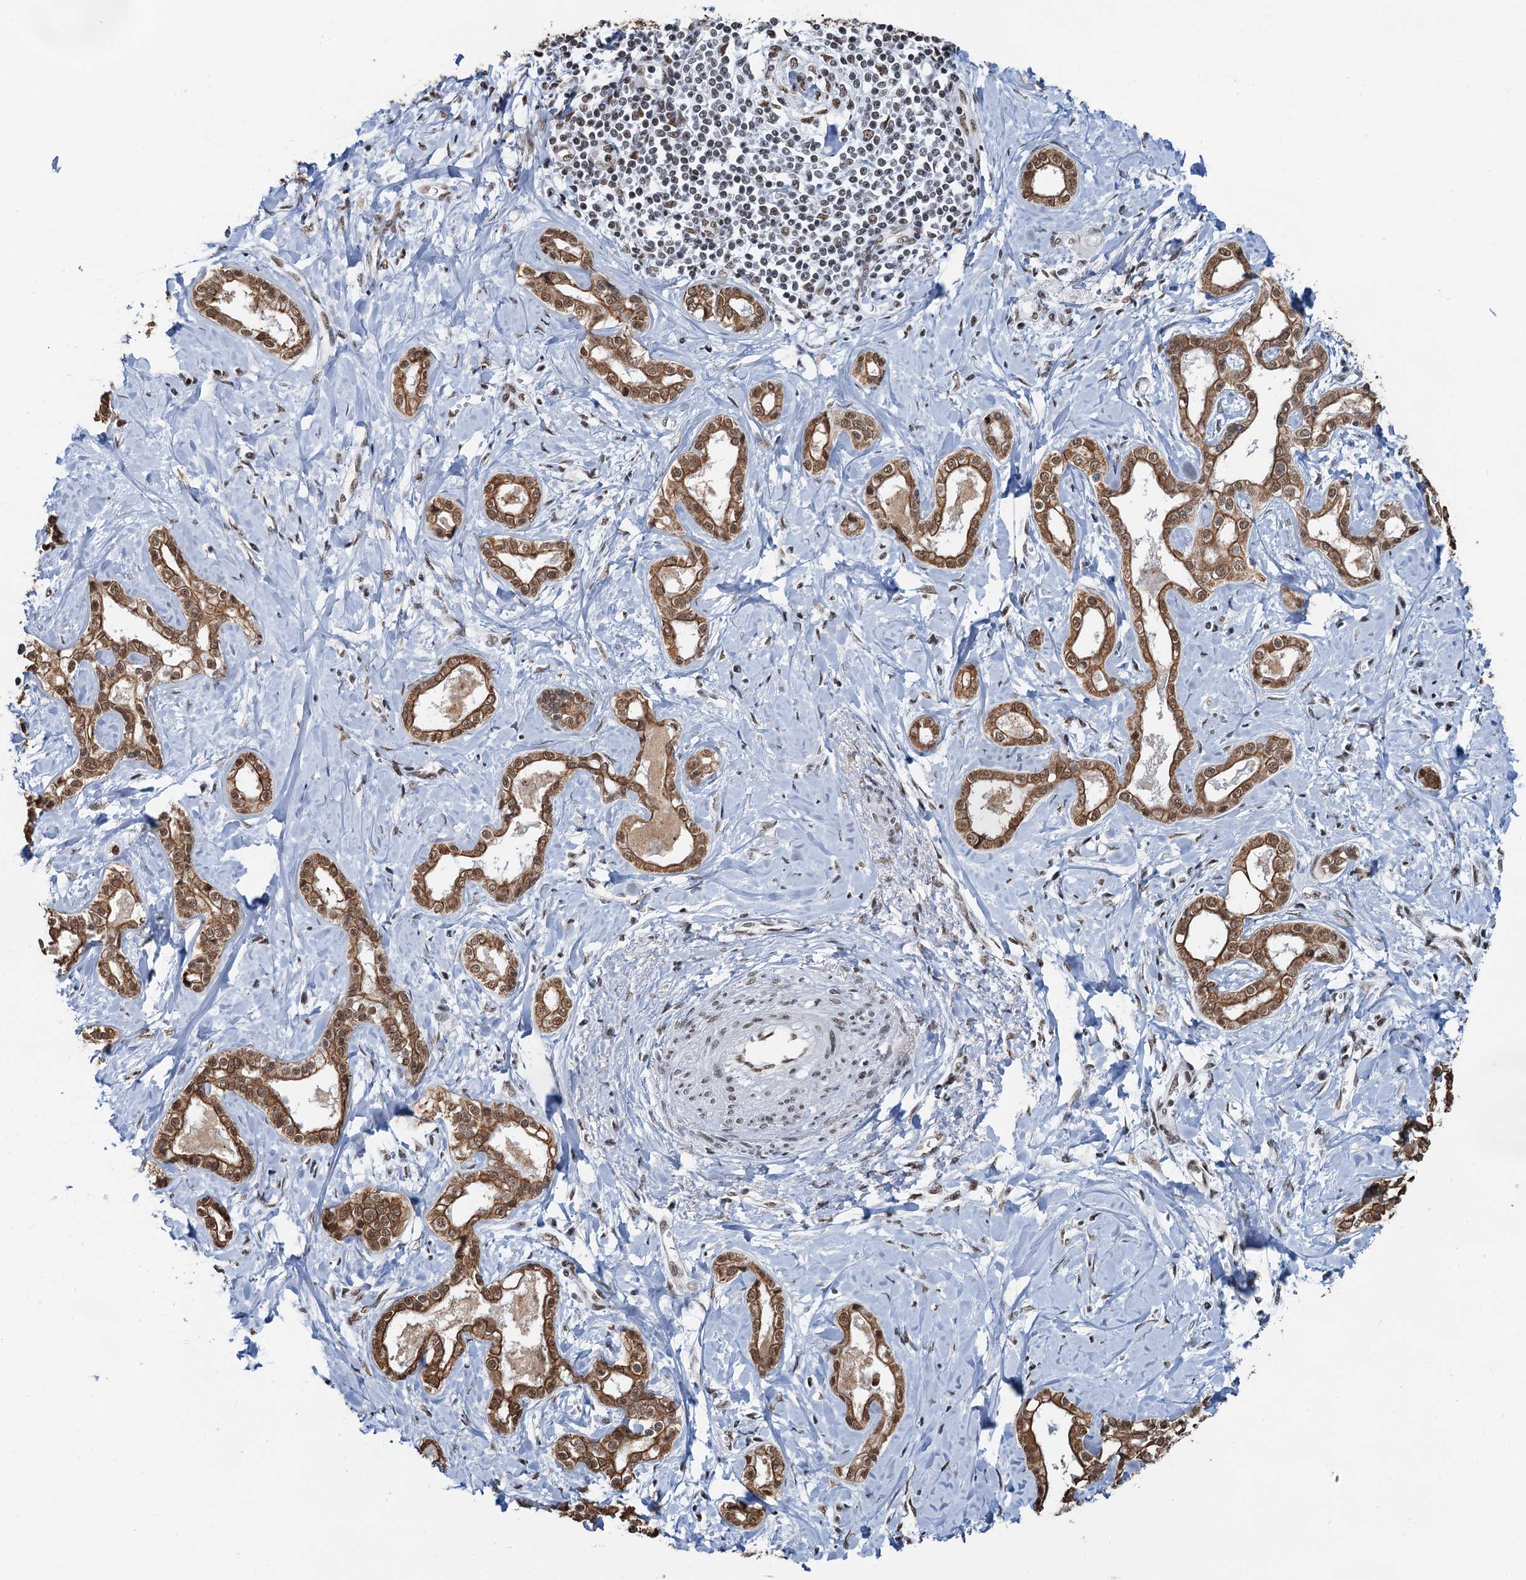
{"staining": {"intensity": "moderate", "quantity": ">75%", "location": "cytoplasmic/membranous,nuclear"}, "tissue": "liver cancer", "cell_type": "Tumor cells", "image_type": "cancer", "snomed": [{"axis": "morphology", "description": "Cholangiocarcinoma"}, {"axis": "topography", "description": "Liver"}], "caption": "This image displays liver cholangiocarcinoma stained with immunohistochemistry to label a protein in brown. The cytoplasmic/membranous and nuclear of tumor cells show moderate positivity for the protein. Nuclei are counter-stained blue.", "gene": "ZNF609", "patient": {"sex": "female", "age": 77}}